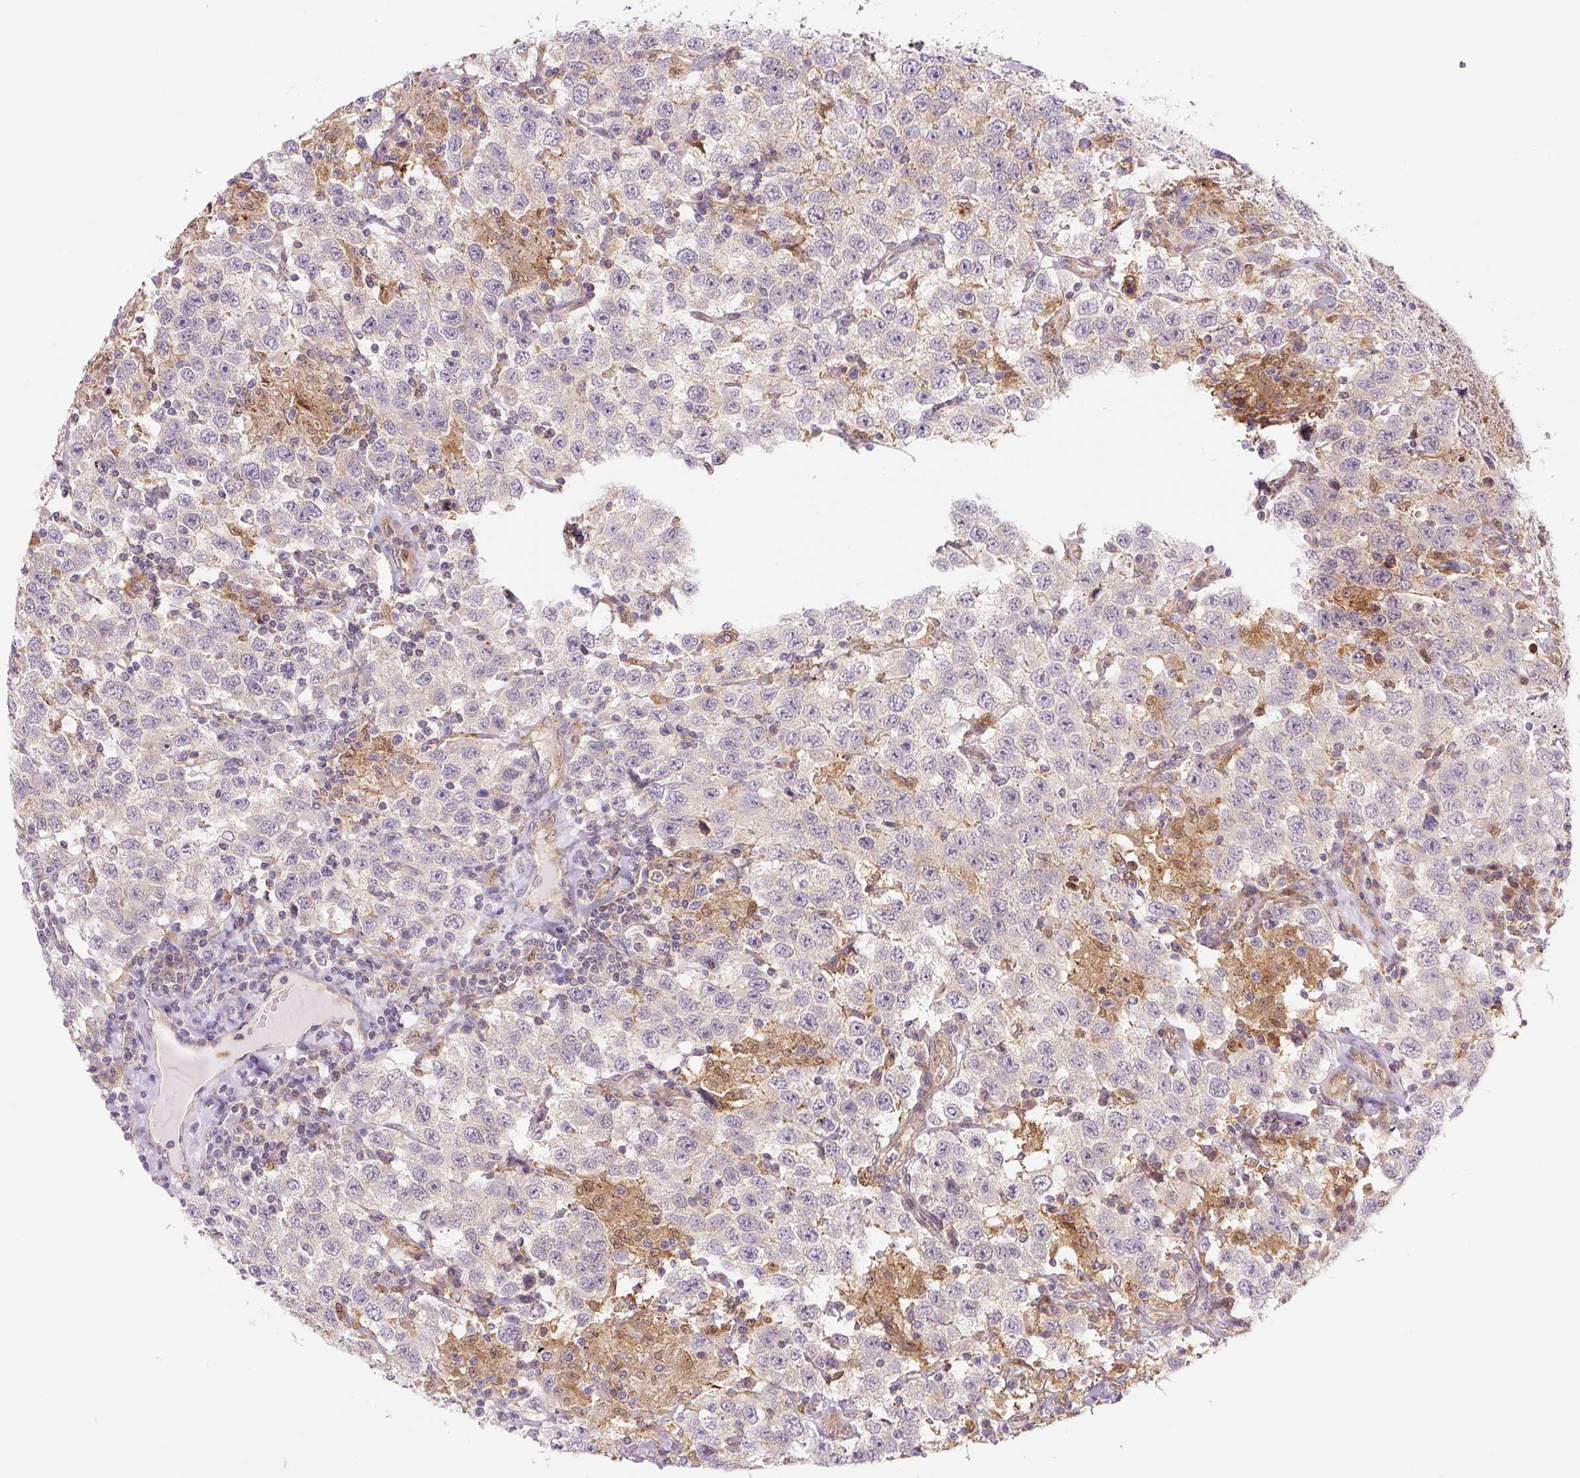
{"staining": {"intensity": "negative", "quantity": "none", "location": "none"}, "tissue": "testis cancer", "cell_type": "Tumor cells", "image_type": "cancer", "snomed": [{"axis": "morphology", "description": "Seminoma, NOS"}, {"axis": "topography", "description": "Testis"}], "caption": "IHC histopathology image of seminoma (testis) stained for a protein (brown), which reveals no positivity in tumor cells.", "gene": "ZSWIM7", "patient": {"sex": "male", "age": 41}}